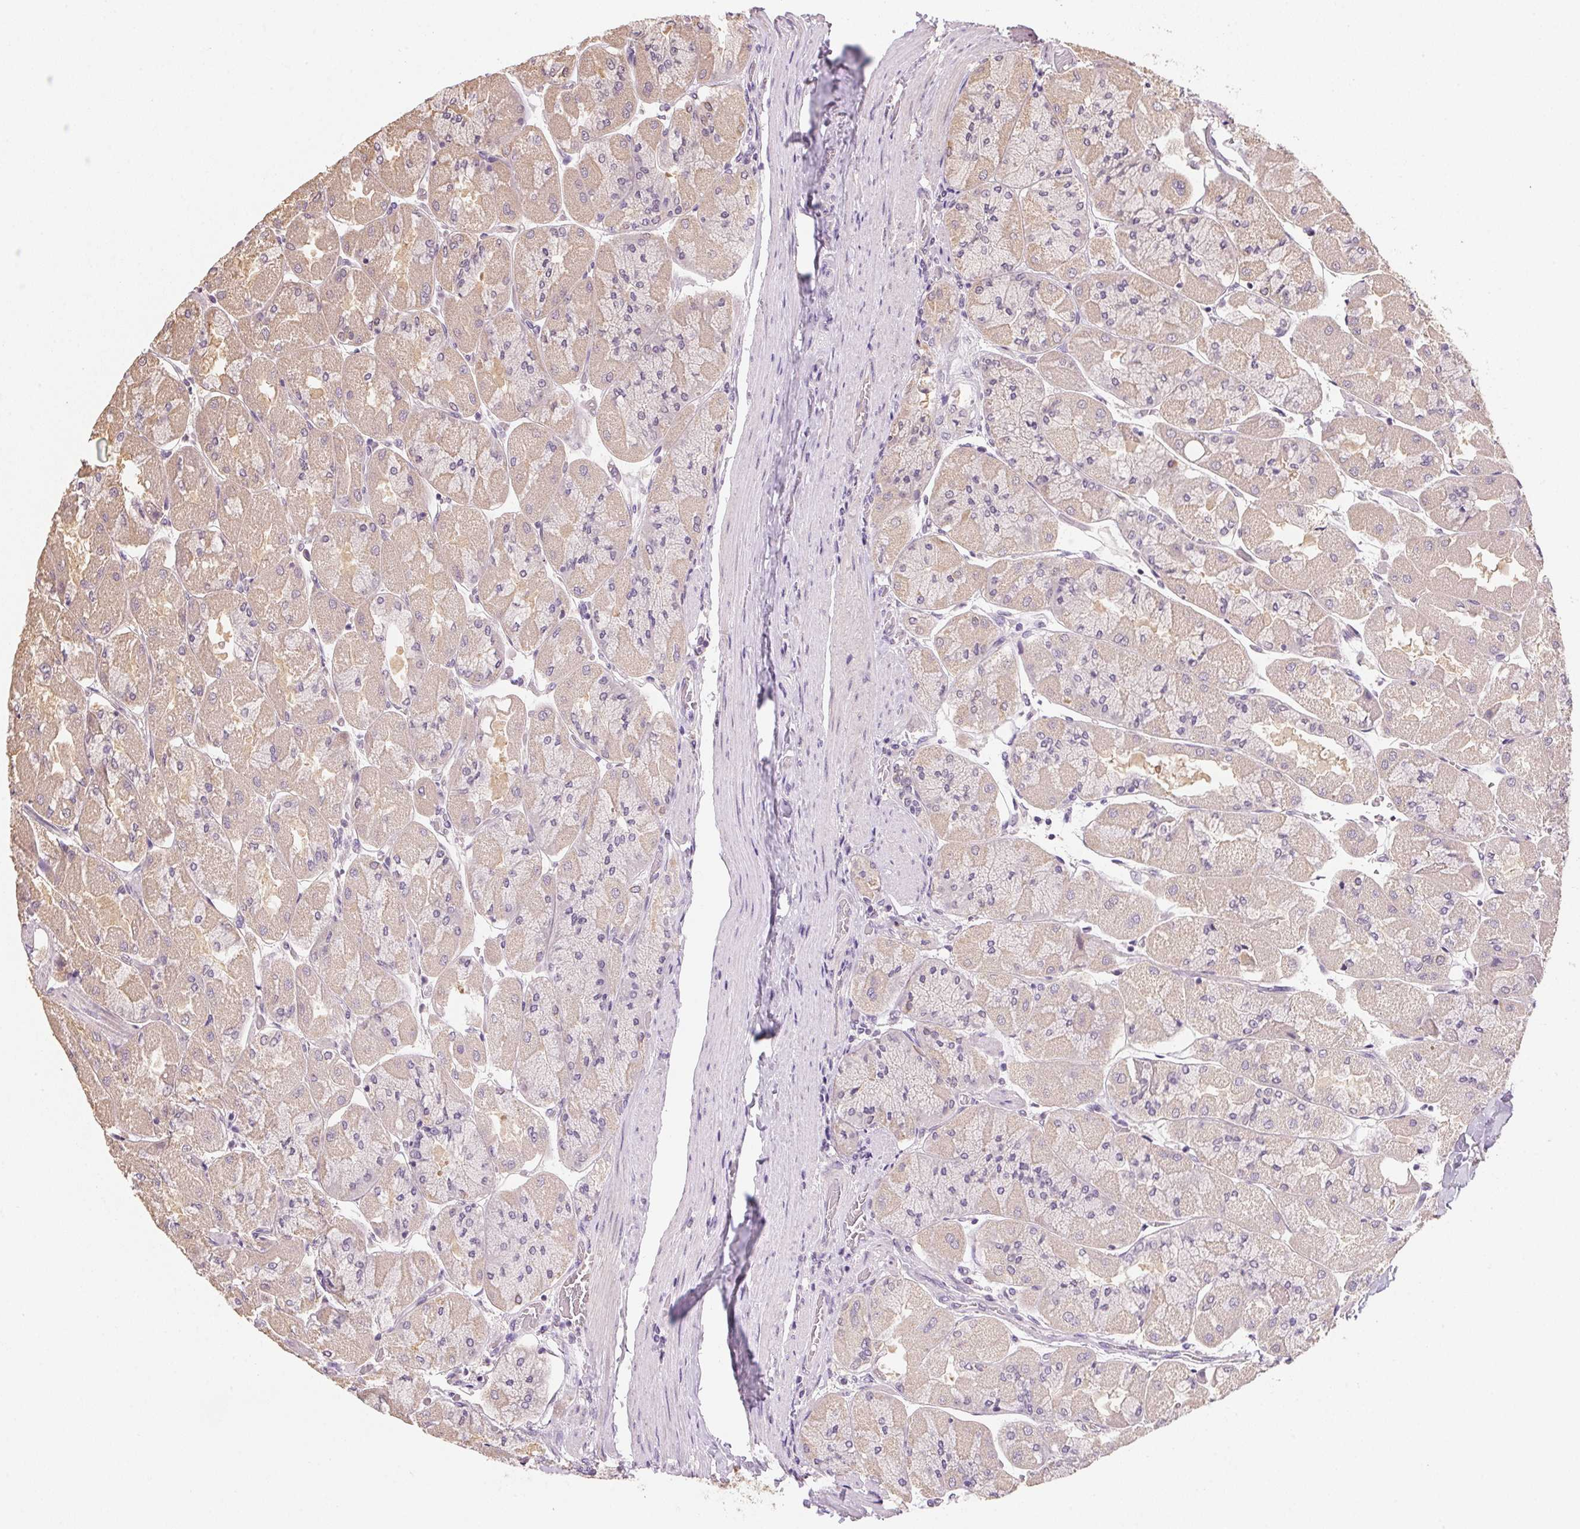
{"staining": {"intensity": "weak", "quantity": "25%-75%", "location": "cytoplasmic/membranous"}, "tissue": "stomach", "cell_type": "Glandular cells", "image_type": "normal", "snomed": [{"axis": "morphology", "description": "Normal tissue, NOS"}, {"axis": "topography", "description": "Stomach"}], "caption": "Brown immunohistochemical staining in normal stomach shows weak cytoplasmic/membranous expression in approximately 25%-75% of glandular cells.", "gene": "ALDH8A1", "patient": {"sex": "female", "age": 61}}